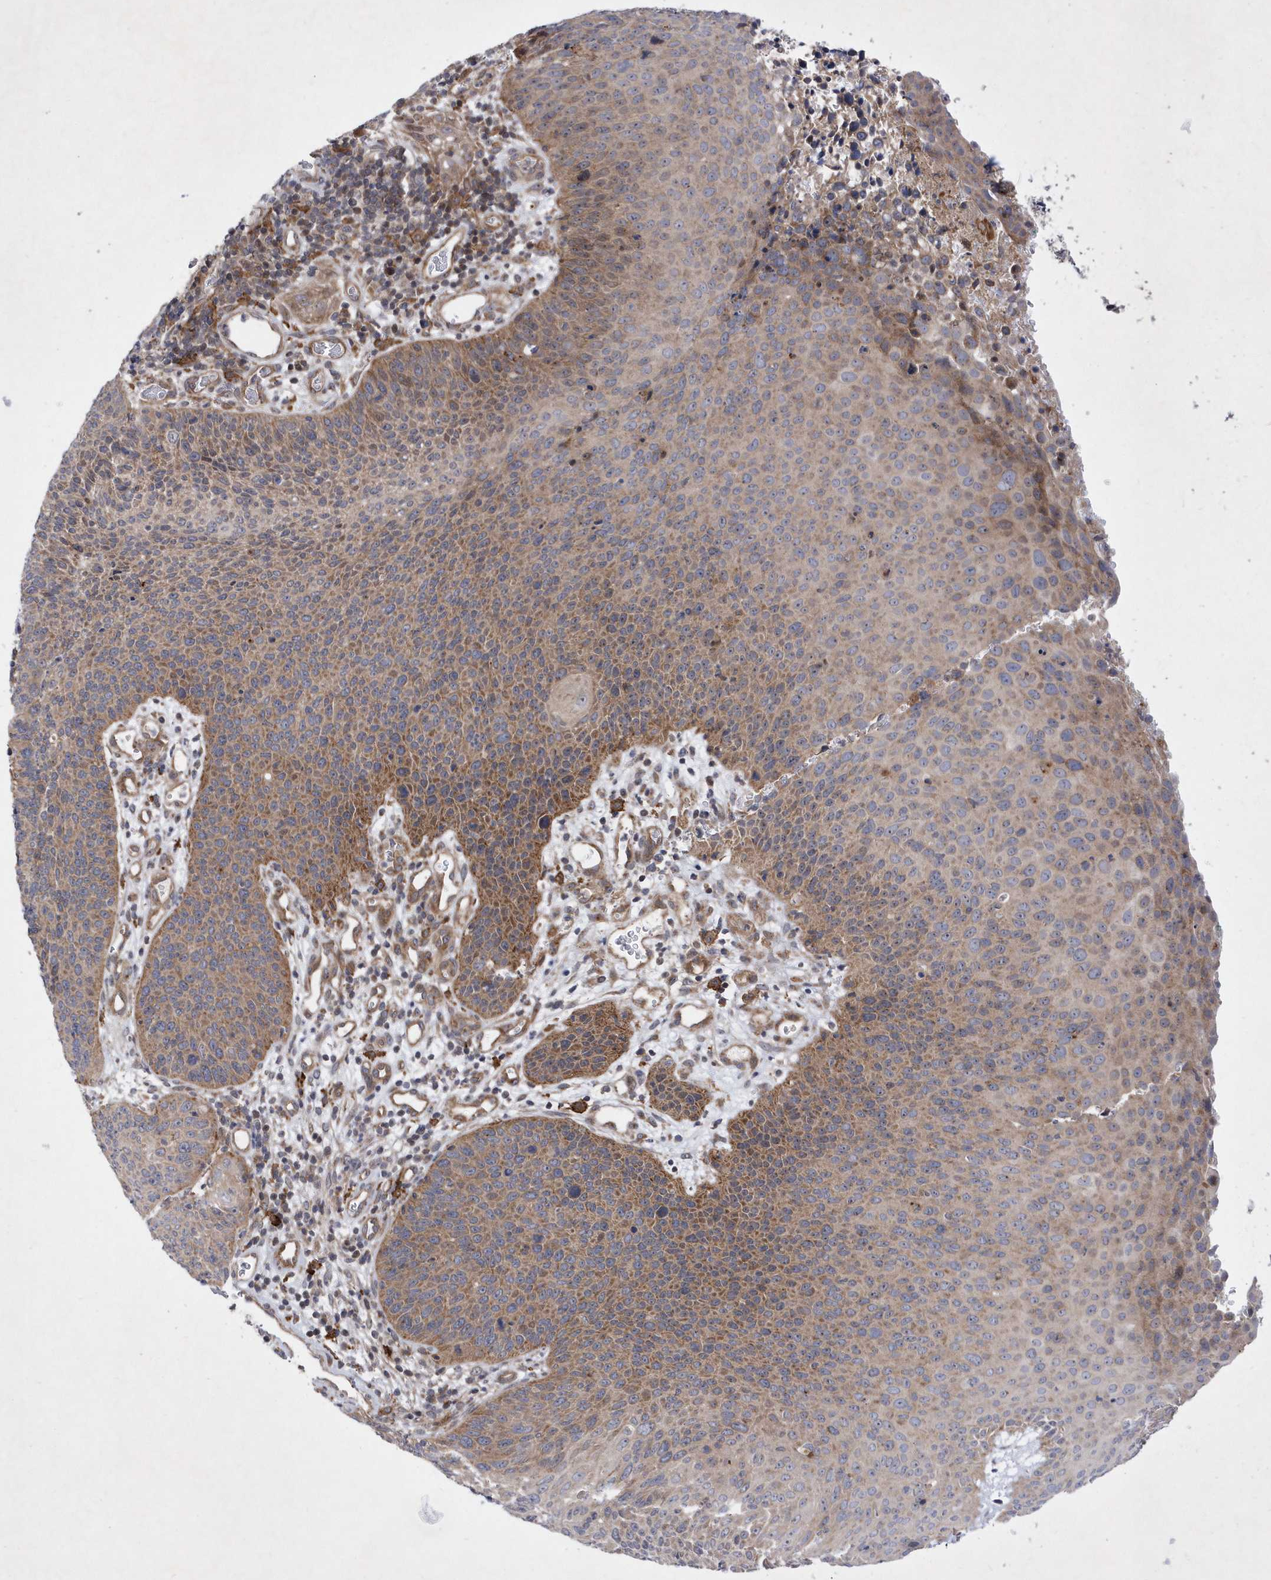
{"staining": {"intensity": "moderate", "quantity": "25%-75%", "location": "cytoplasmic/membranous"}, "tissue": "cervical cancer", "cell_type": "Tumor cells", "image_type": "cancer", "snomed": [{"axis": "morphology", "description": "Squamous cell carcinoma, NOS"}, {"axis": "topography", "description": "Cervix"}], "caption": "Protein expression analysis of human cervical cancer (squamous cell carcinoma) reveals moderate cytoplasmic/membranous expression in about 25%-75% of tumor cells. The protein is shown in brown color, while the nuclei are stained blue.", "gene": "LONRF2", "patient": {"sex": "female", "age": 55}}